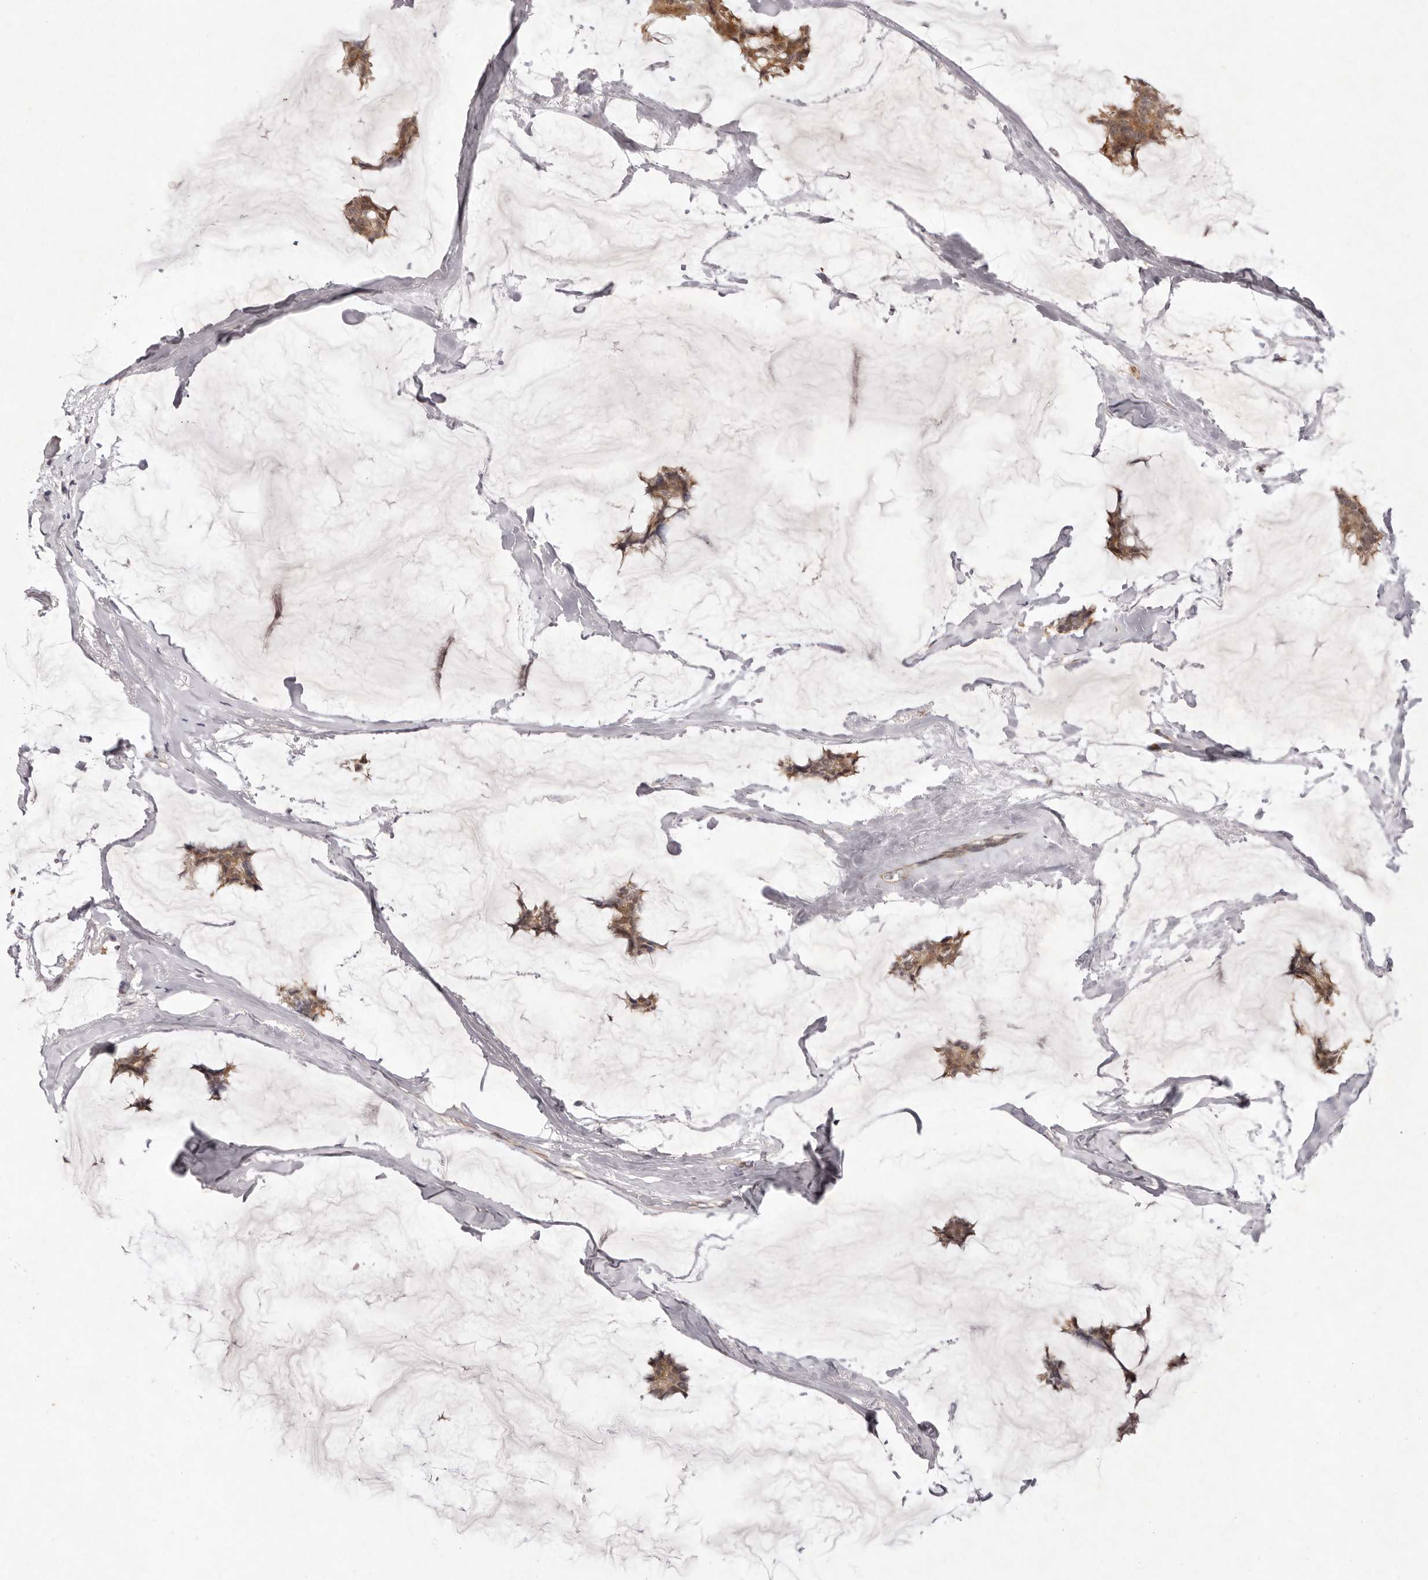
{"staining": {"intensity": "moderate", "quantity": ">75%", "location": "cytoplasmic/membranous"}, "tissue": "breast cancer", "cell_type": "Tumor cells", "image_type": "cancer", "snomed": [{"axis": "morphology", "description": "Duct carcinoma"}, {"axis": "topography", "description": "Breast"}], "caption": "Immunohistochemical staining of breast invasive ductal carcinoma shows medium levels of moderate cytoplasmic/membranous staining in approximately >75% of tumor cells.", "gene": "BUD31", "patient": {"sex": "female", "age": 93}}